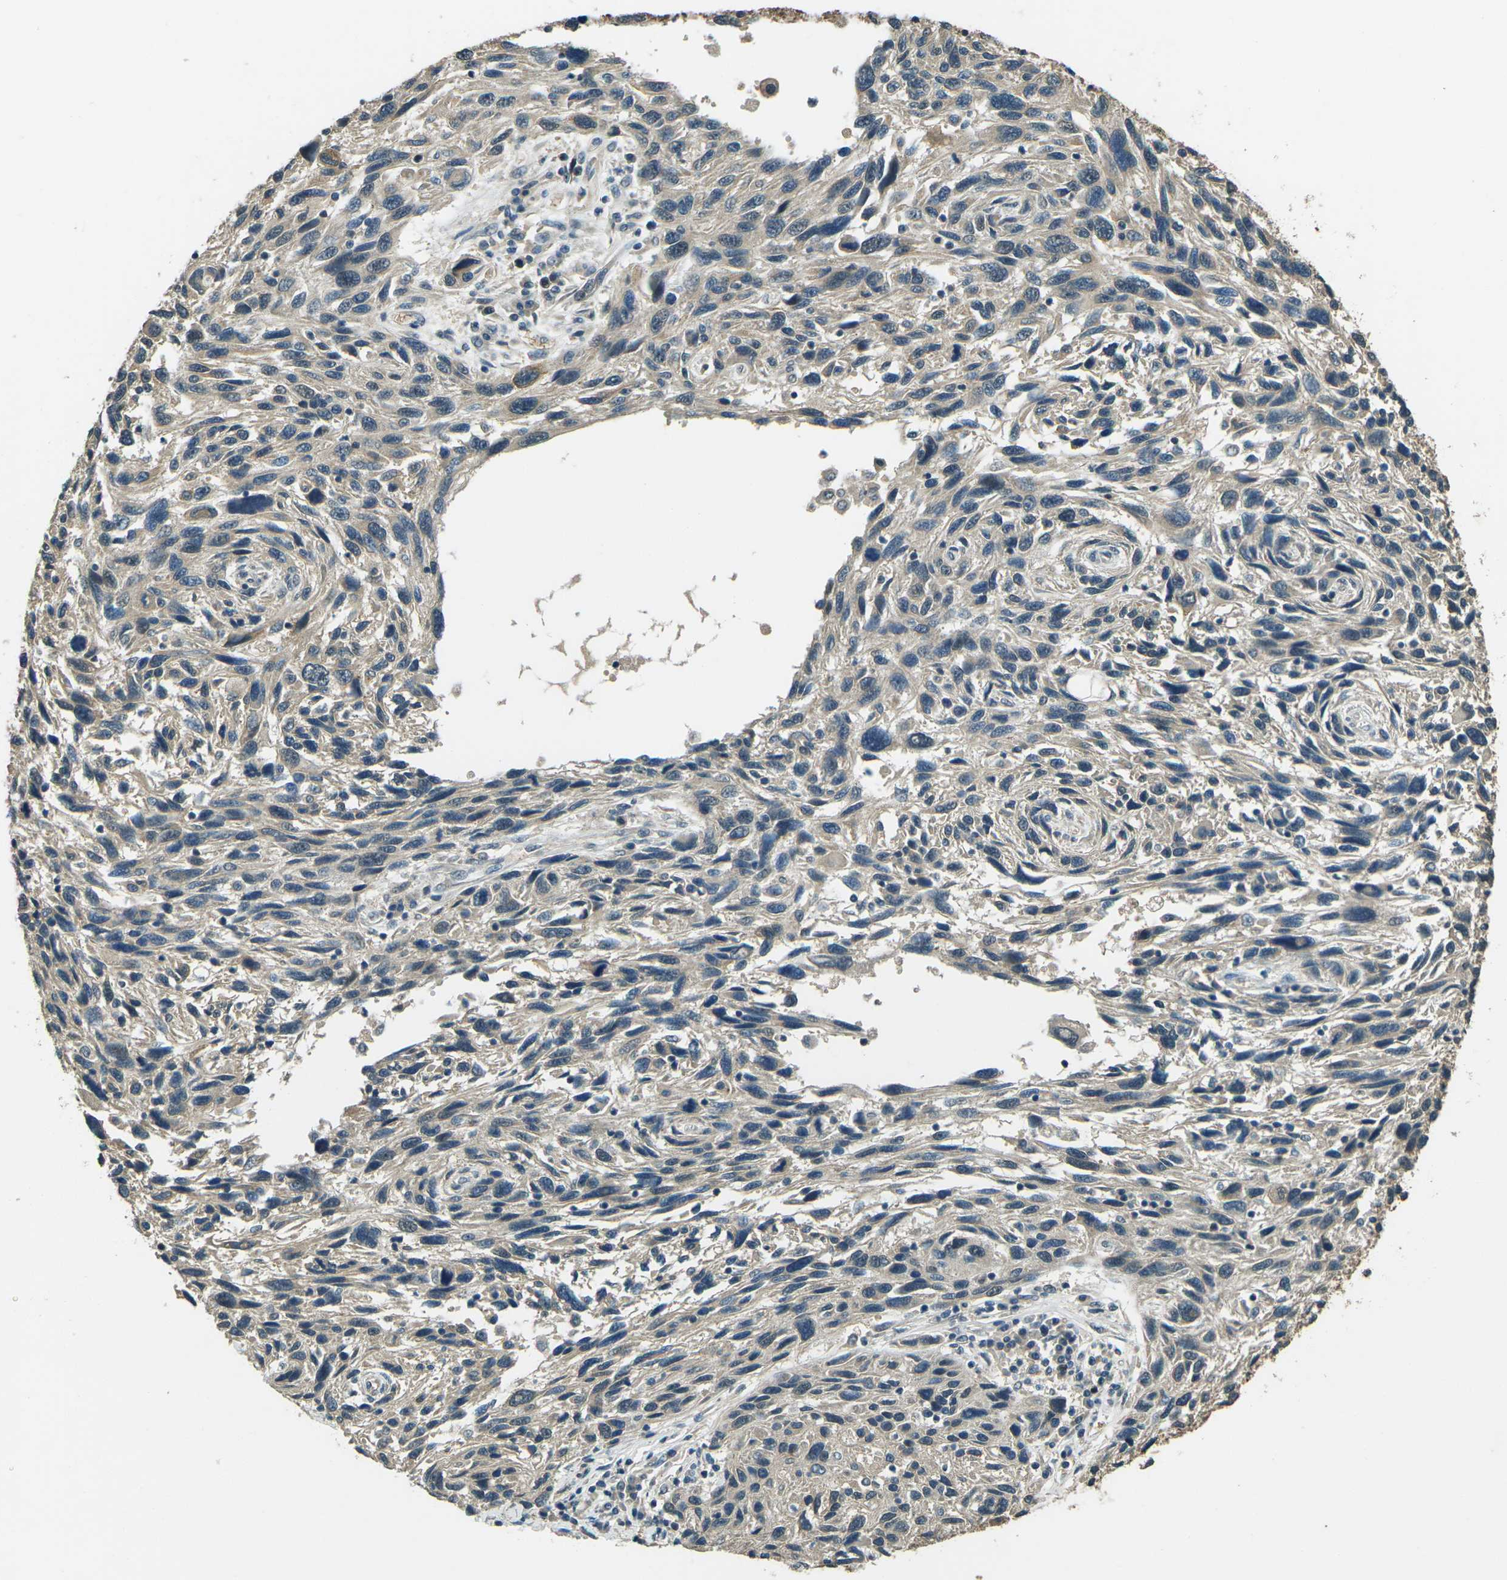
{"staining": {"intensity": "weak", "quantity": "25%-75%", "location": "cytoplasmic/membranous"}, "tissue": "melanoma", "cell_type": "Tumor cells", "image_type": "cancer", "snomed": [{"axis": "morphology", "description": "Malignant melanoma, NOS"}, {"axis": "topography", "description": "Skin"}], "caption": "This image reveals melanoma stained with IHC to label a protein in brown. The cytoplasmic/membranous of tumor cells show weak positivity for the protein. Nuclei are counter-stained blue.", "gene": "TOR1A", "patient": {"sex": "male", "age": 53}}